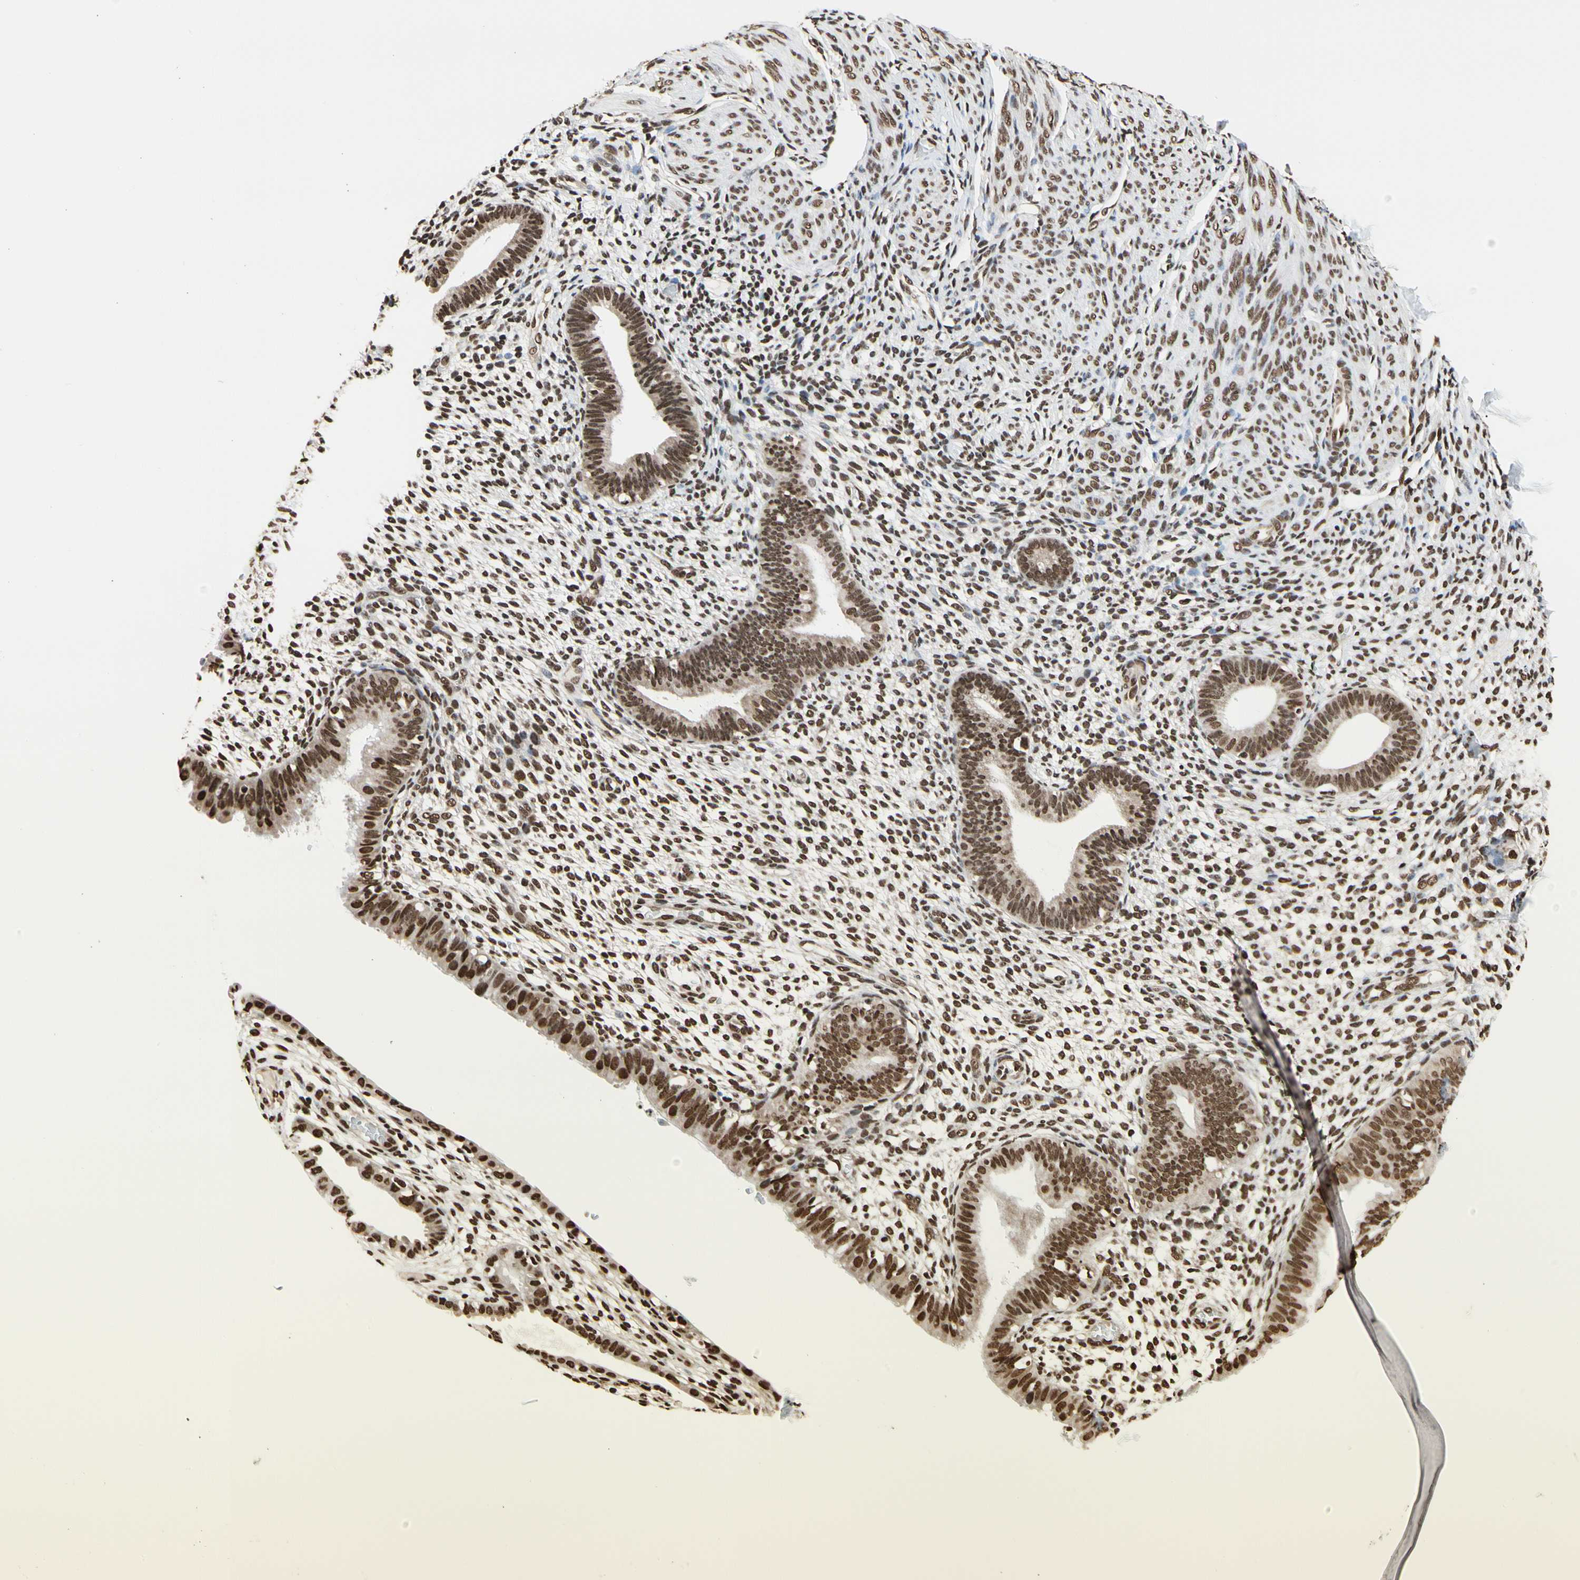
{"staining": {"intensity": "moderate", "quantity": ">75%", "location": "nuclear"}, "tissue": "endometrium", "cell_type": "Cells in endometrial stroma", "image_type": "normal", "snomed": [{"axis": "morphology", "description": "Normal tissue, NOS"}, {"axis": "topography", "description": "Endometrium"}], "caption": "Protein analysis of unremarkable endometrium displays moderate nuclear positivity in about >75% of cells in endometrial stroma.", "gene": "HNRNPK", "patient": {"sex": "female", "age": 61}}